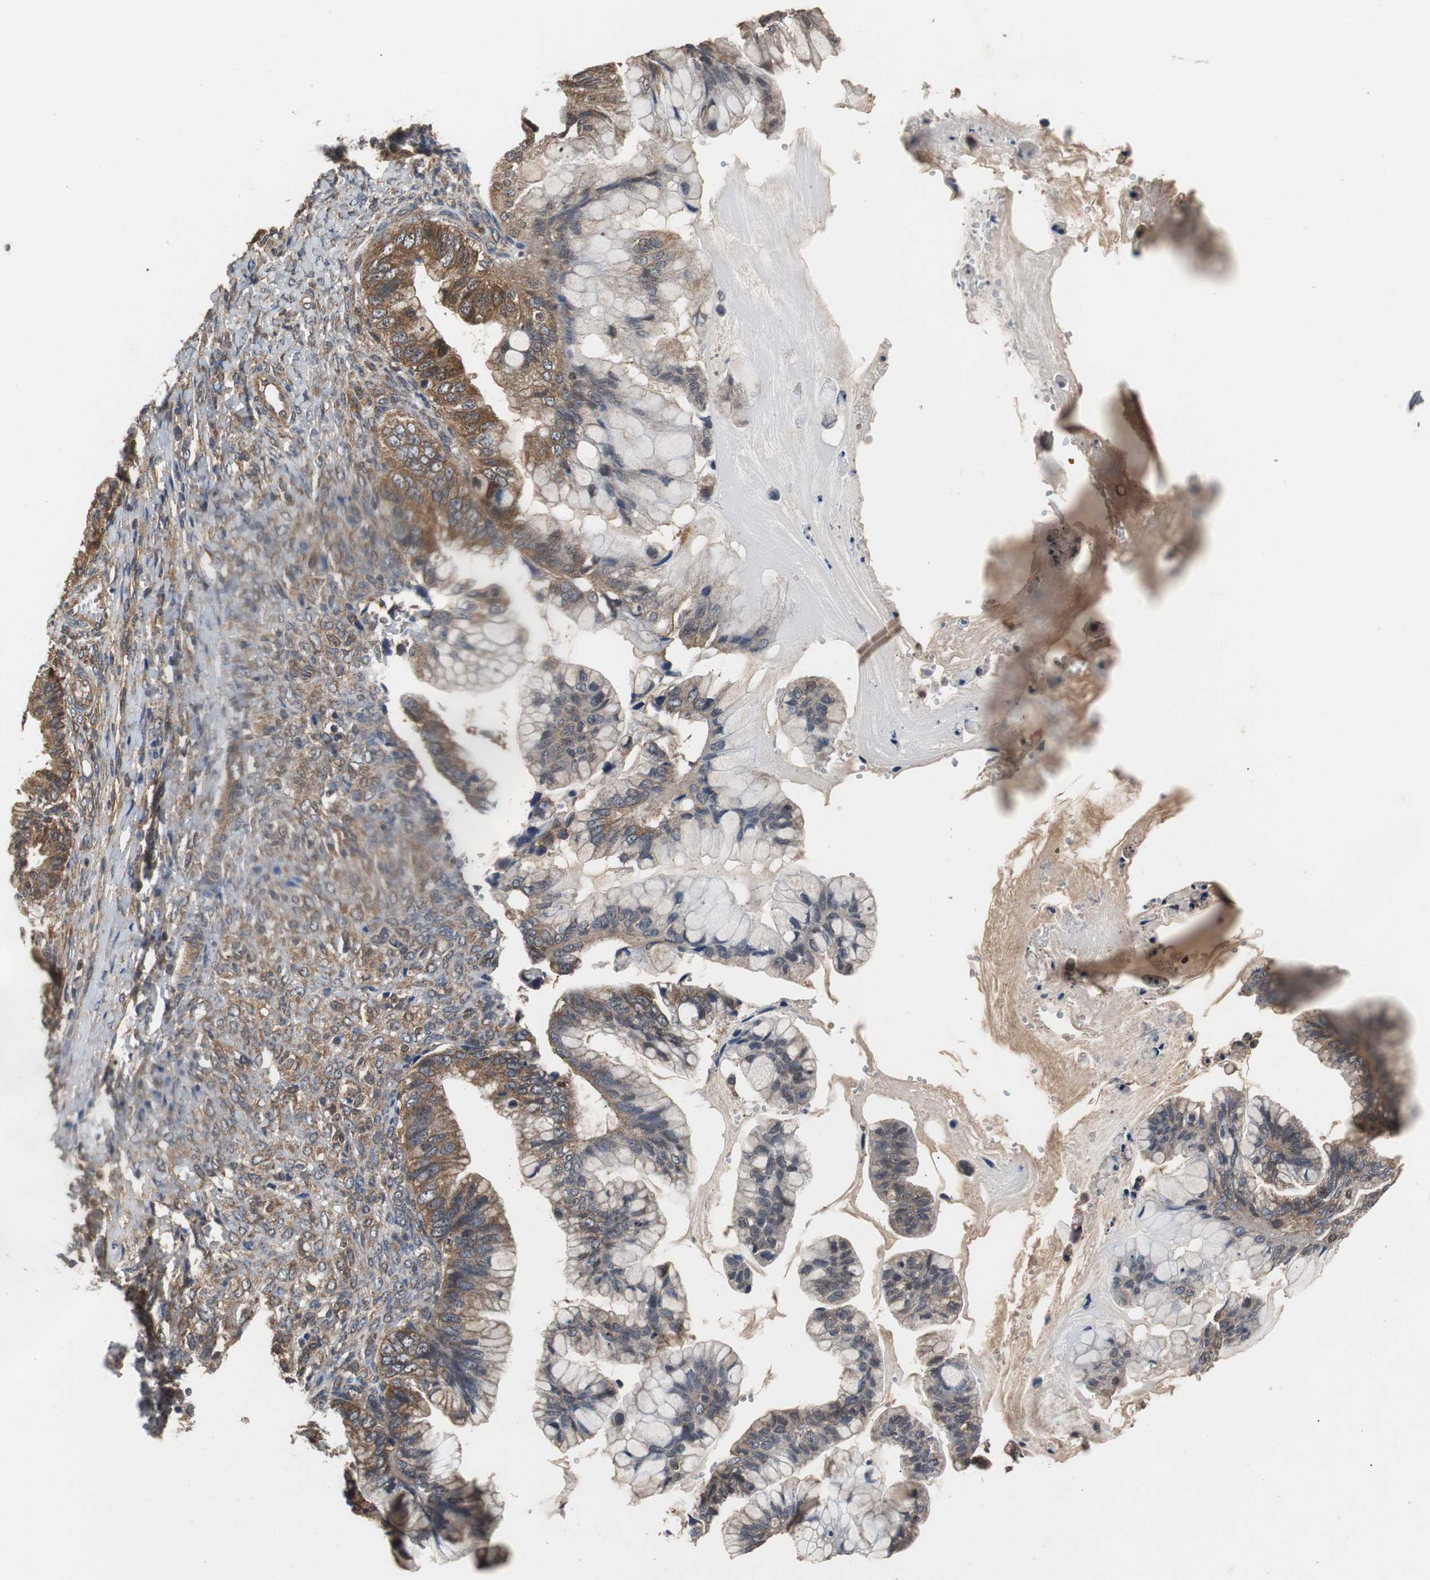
{"staining": {"intensity": "moderate", "quantity": "25%-75%", "location": "cytoplasmic/membranous"}, "tissue": "ovarian cancer", "cell_type": "Tumor cells", "image_type": "cancer", "snomed": [{"axis": "morphology", "description": "Cystadenocarcinoma, mucinous, NOS"}, {"axis": "topography", "description": "Ovary"}], "caption": "Approximately 25%-75% of tumor cells in ovarian cancer reveal moderate cytoplasmic/membranous protein expression as visualized by brown immunohistochemical staining.", "gene": "VBP1", "patient": {"sex": "female", "age": 36}}